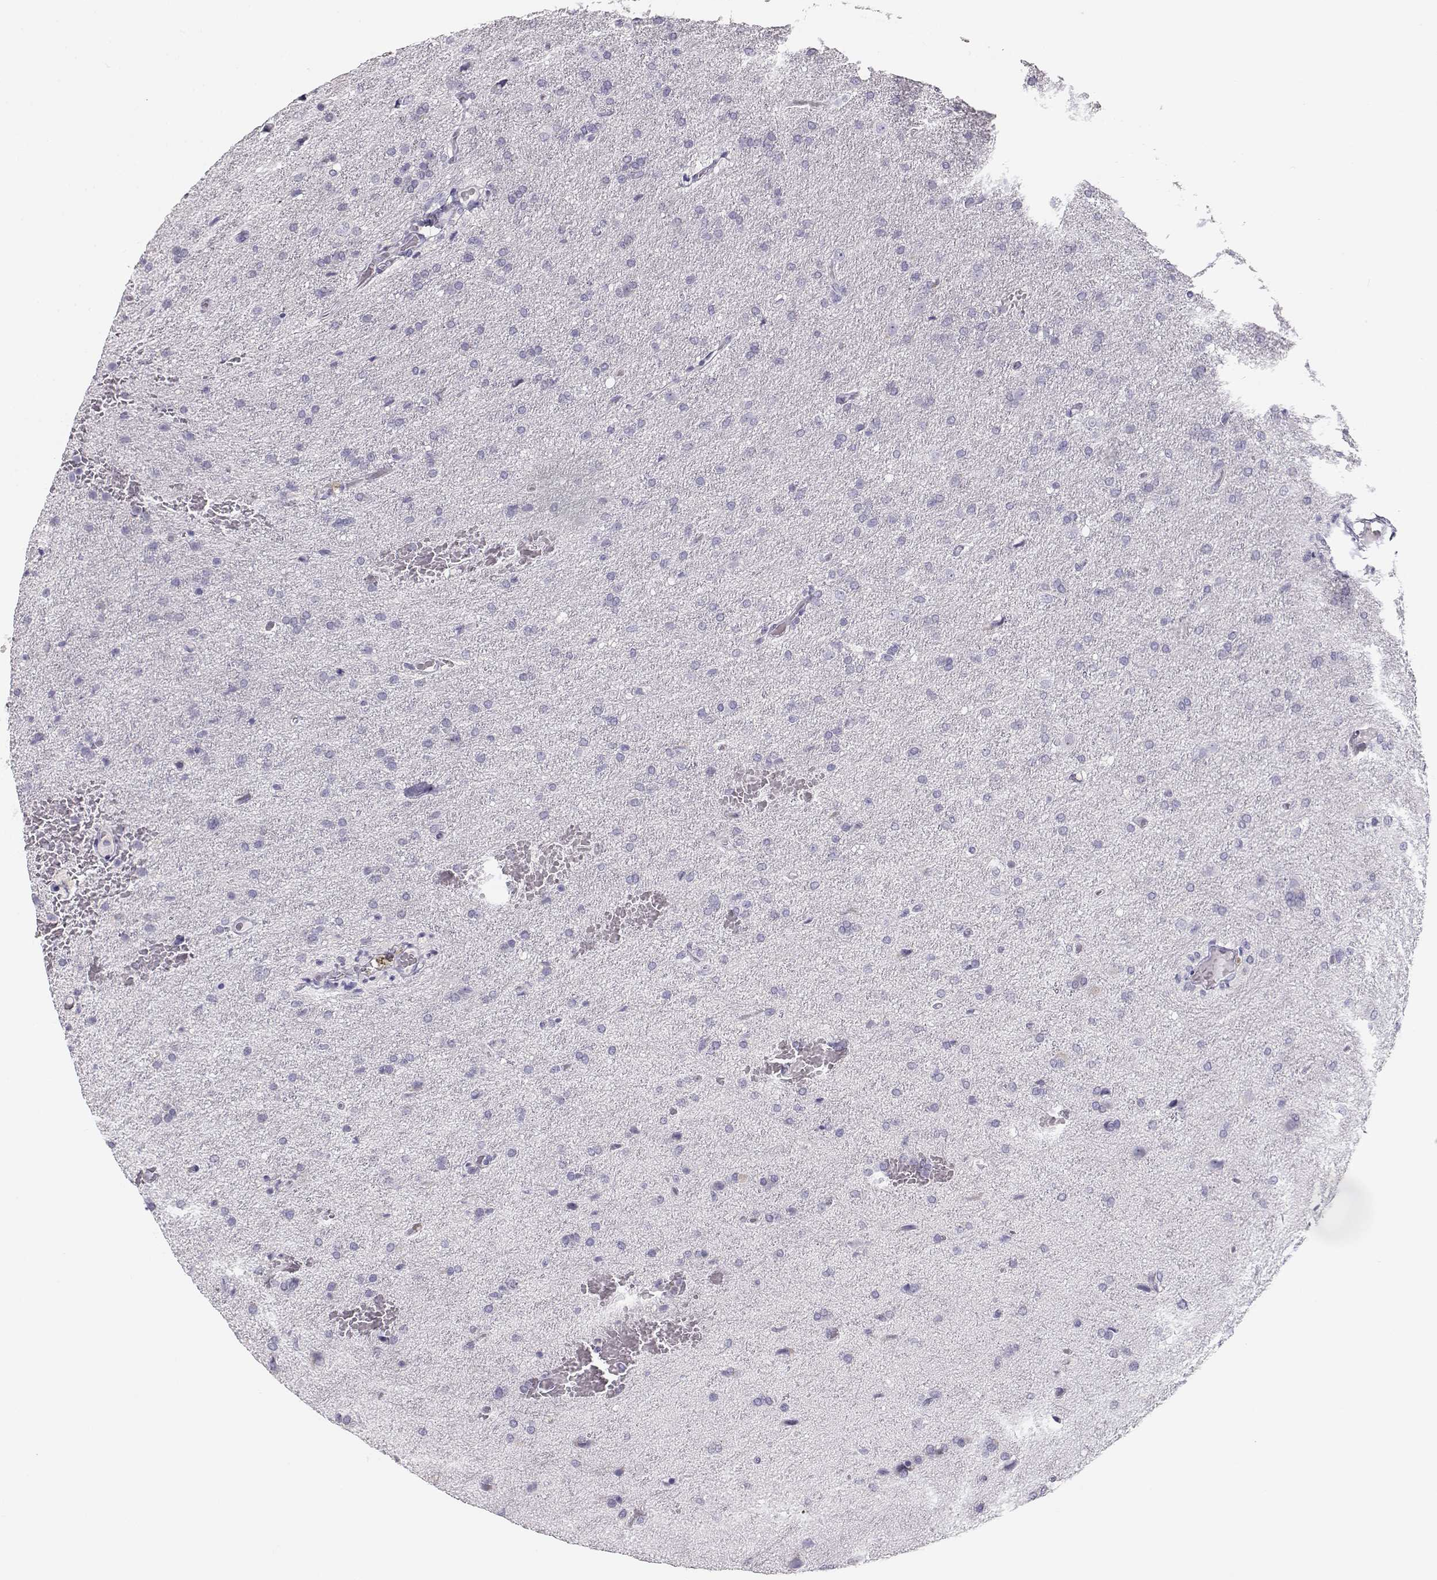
{"staining": {"intensity": "negative", "quantity": "none", "location": "none"}, "tissue": "glioma", "cell_type": "Tumor cells", "image_type": "cancer", "snomed": [{"axis": "morphology", "description": "Glioma, malignant, High grade"}, {"axis": "topography", "description": "Brain"}], "caption": "An IHC histopathology image of high-grade glioma (malignant) is shown. There is no staining in tumor cells of high-grade glioma (malignant).", "gene": "LEPR", "patient": {"sex": "male", "age": 68}}